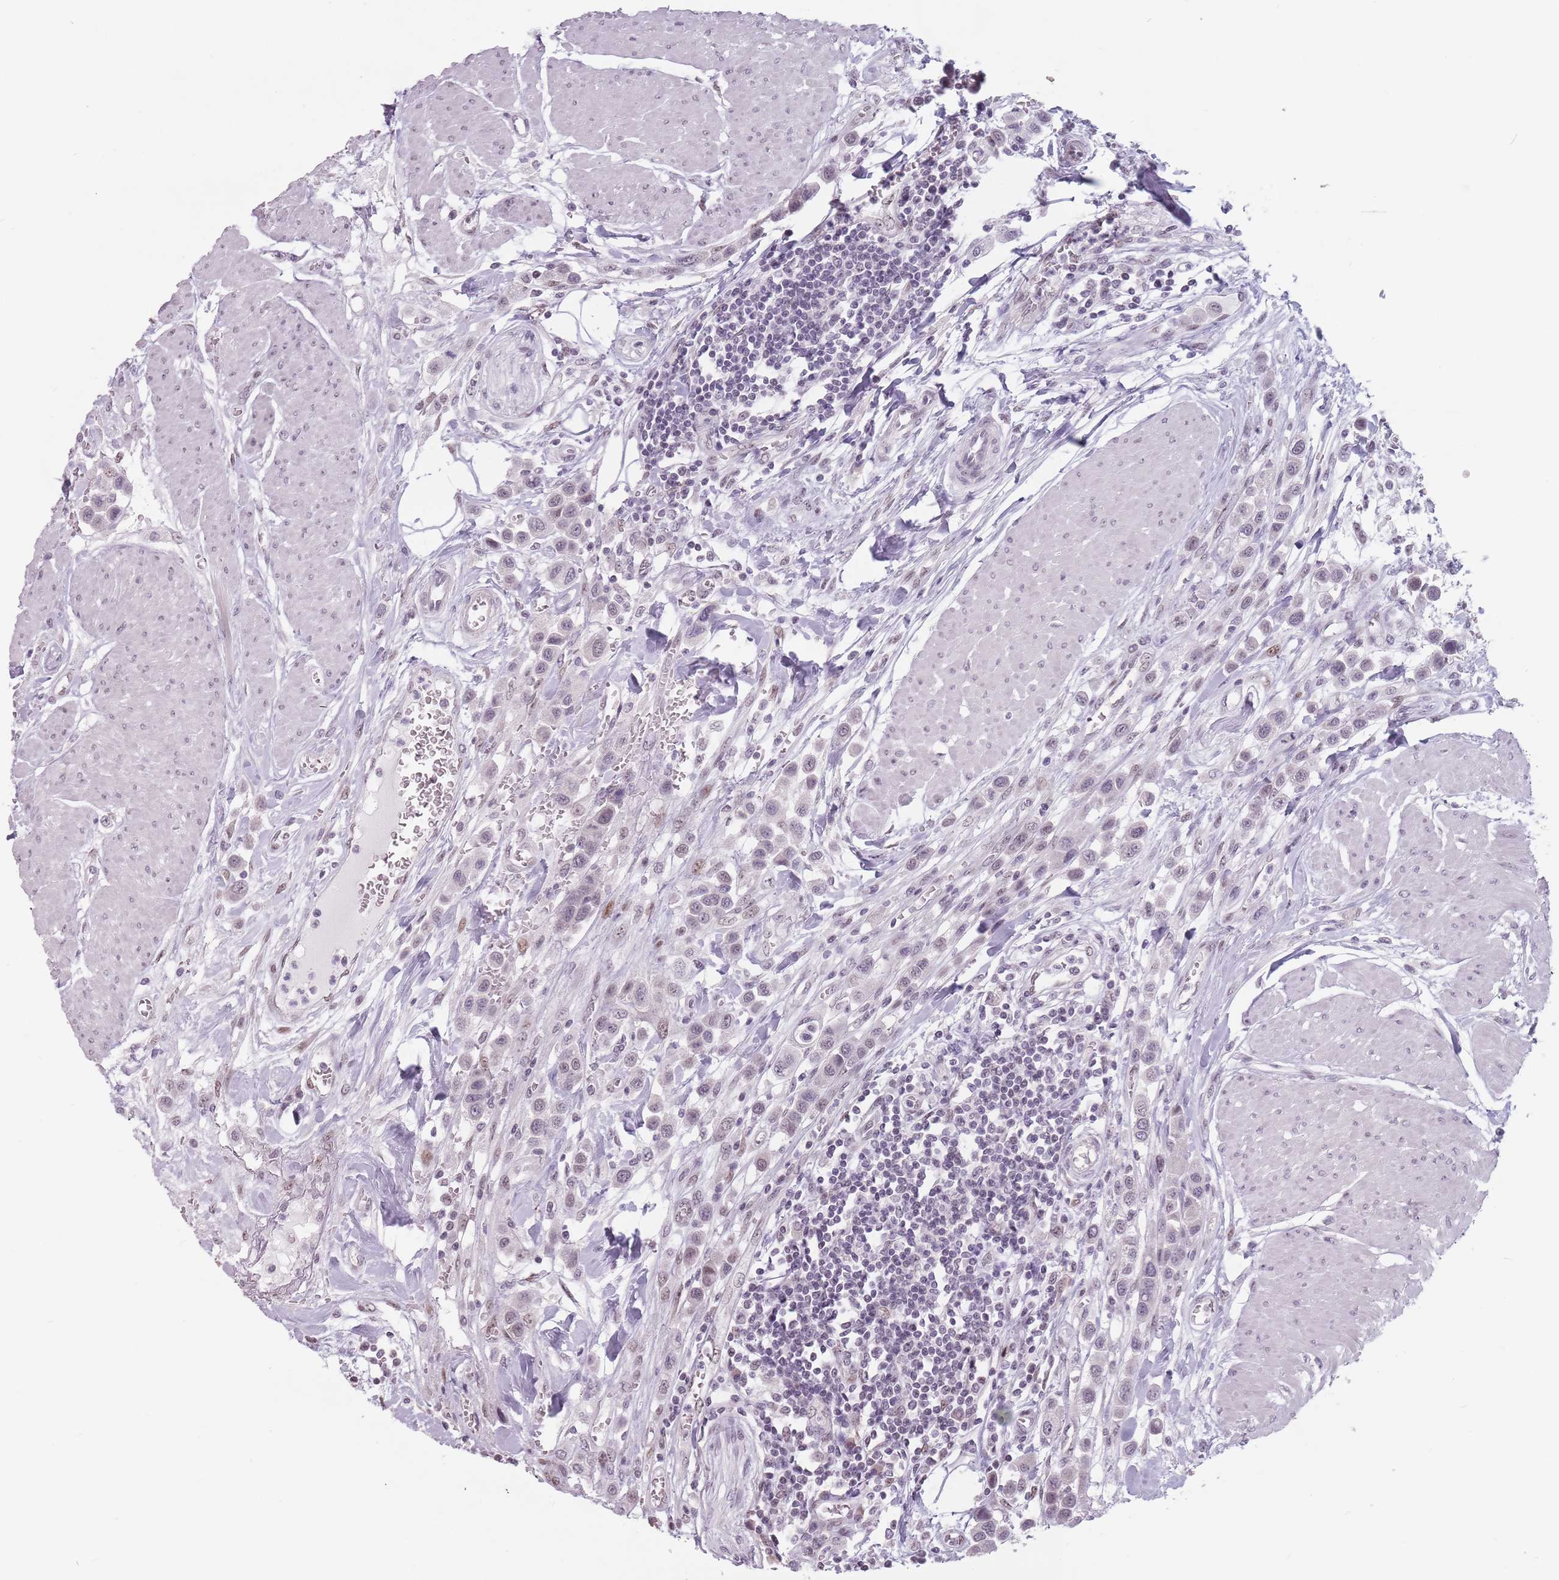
{"staining": {"intensity": "weak", "quantity": "<25%", "location": "nuclear"}, "tissue": "urothelial cancer", "cell_type": "Tumor cells", "image_type": "cancer", "snomed": [{"axis": "morphology", "description": "Urothelial carcinoma, High grade"}, {"axis": "topography", "description": "Urinary bladder"}], "caption": "Tumor cells are negative for protein expression in human urothelial cancer.", "gene": "PTCHD1", "patient": {"sex": "male", "age": 50}}